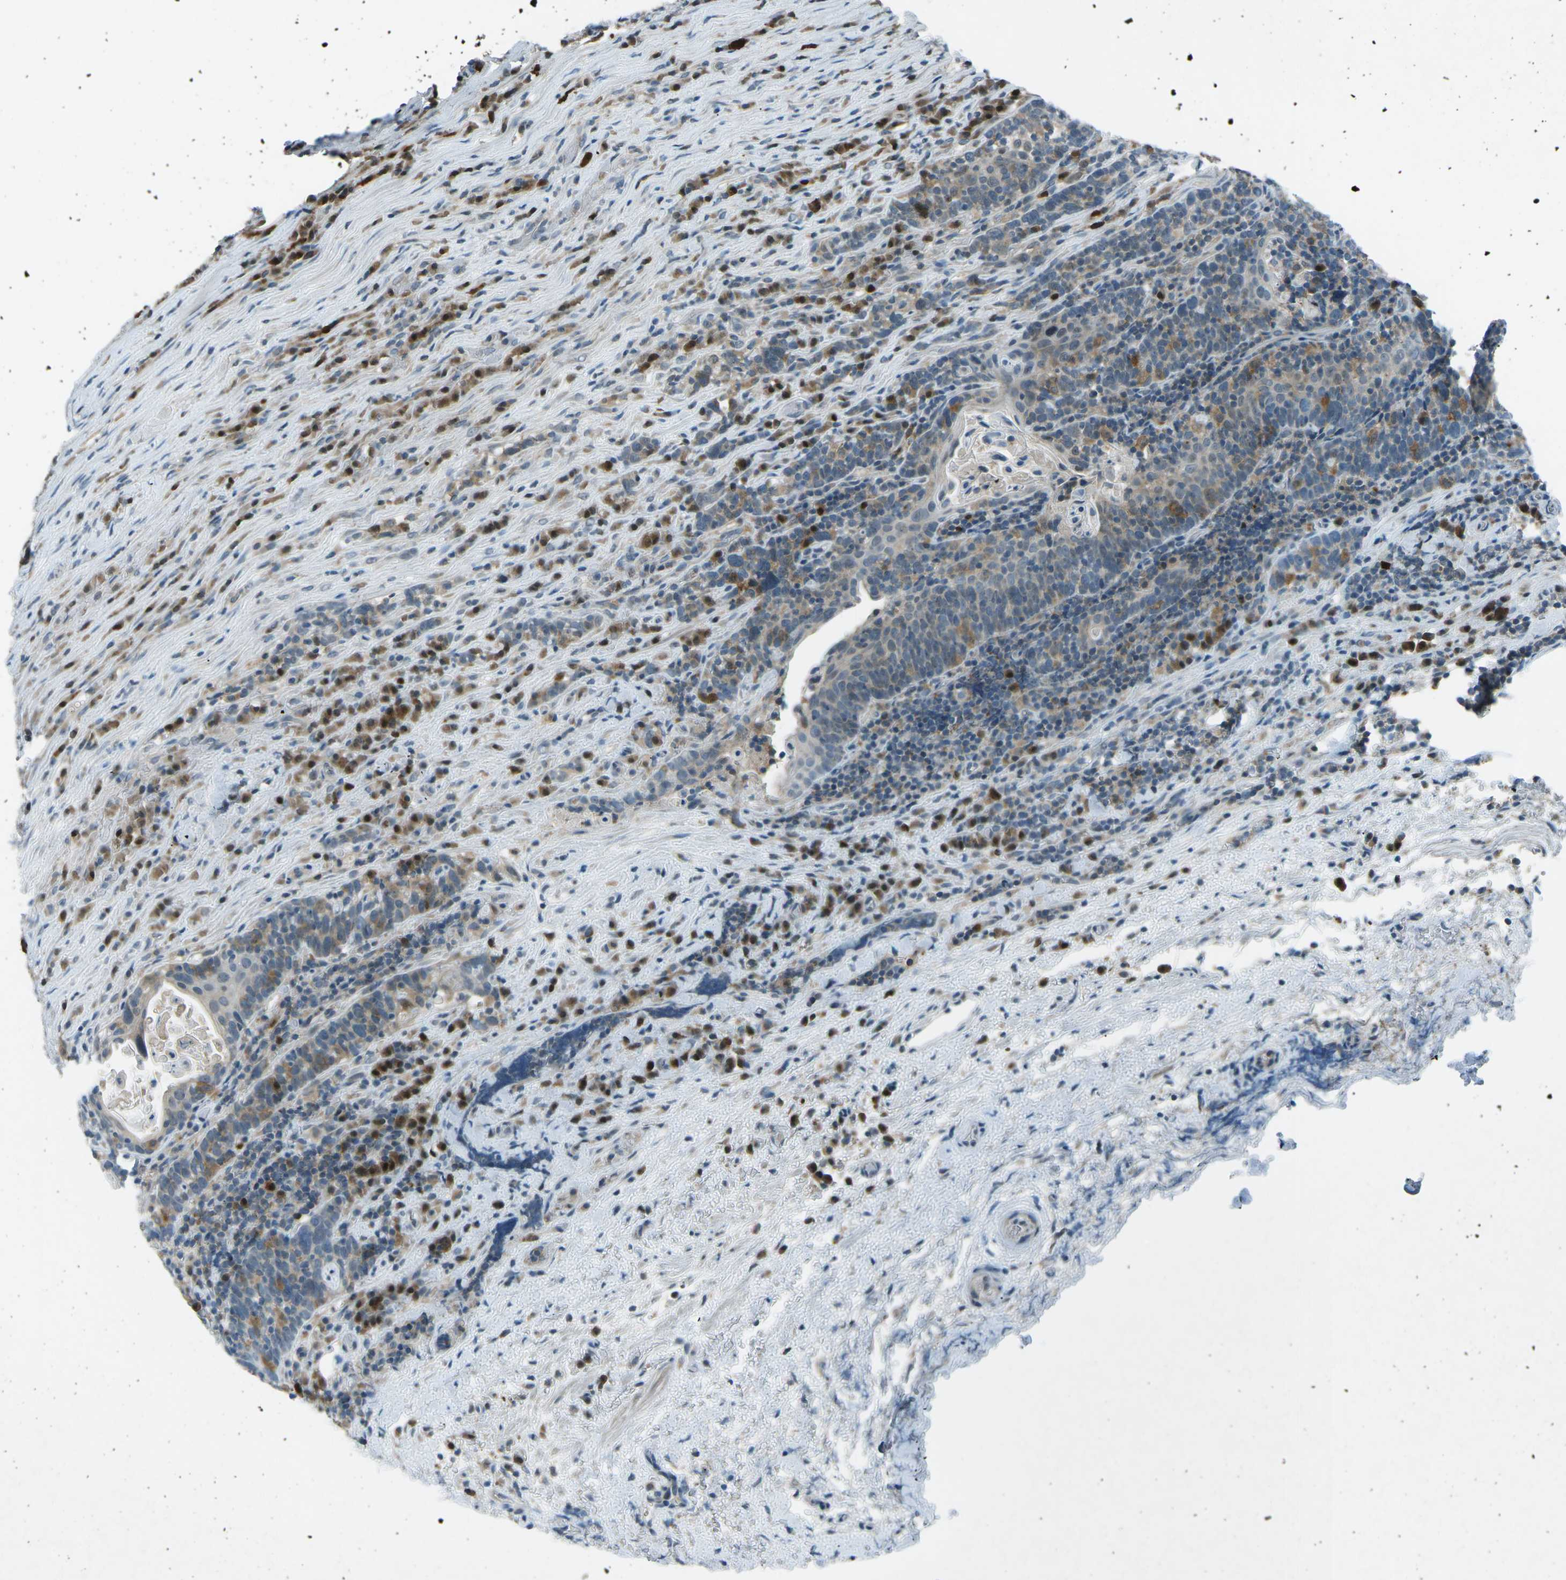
{"staining": {"intensity": "moderate", "quantity": "25%-75%", "location": "cytoplasmic/membranous,nuclear"}, "tissue": "head and neck cancer", "cell_type": "Tumor cells", "image_type": "cancer", "snomed": [{"axis": "morphology", "description": "Squamous cell carcinoma, NOS"}, {"axis": "morphology", "description": "Squamous cell carcinoma, metastatic, NOS"}, {"axis": "topography", "description": "Lymph node"}, {"axis": "topography", "description": "Head-Neck"}], "caption": "Tumor cells demonstrate medium levels of moderate cytoplasmic/membranous and nuclear expression in approximately 25%-75% of cells in human head and neck cancer. The protein is stained brown, and the nuclei are stained in blue (DAB IHC with brightfield microscopy, high magnification).", "gene": "PRKCA", "patient": {"sex": "male", "age": 62}}